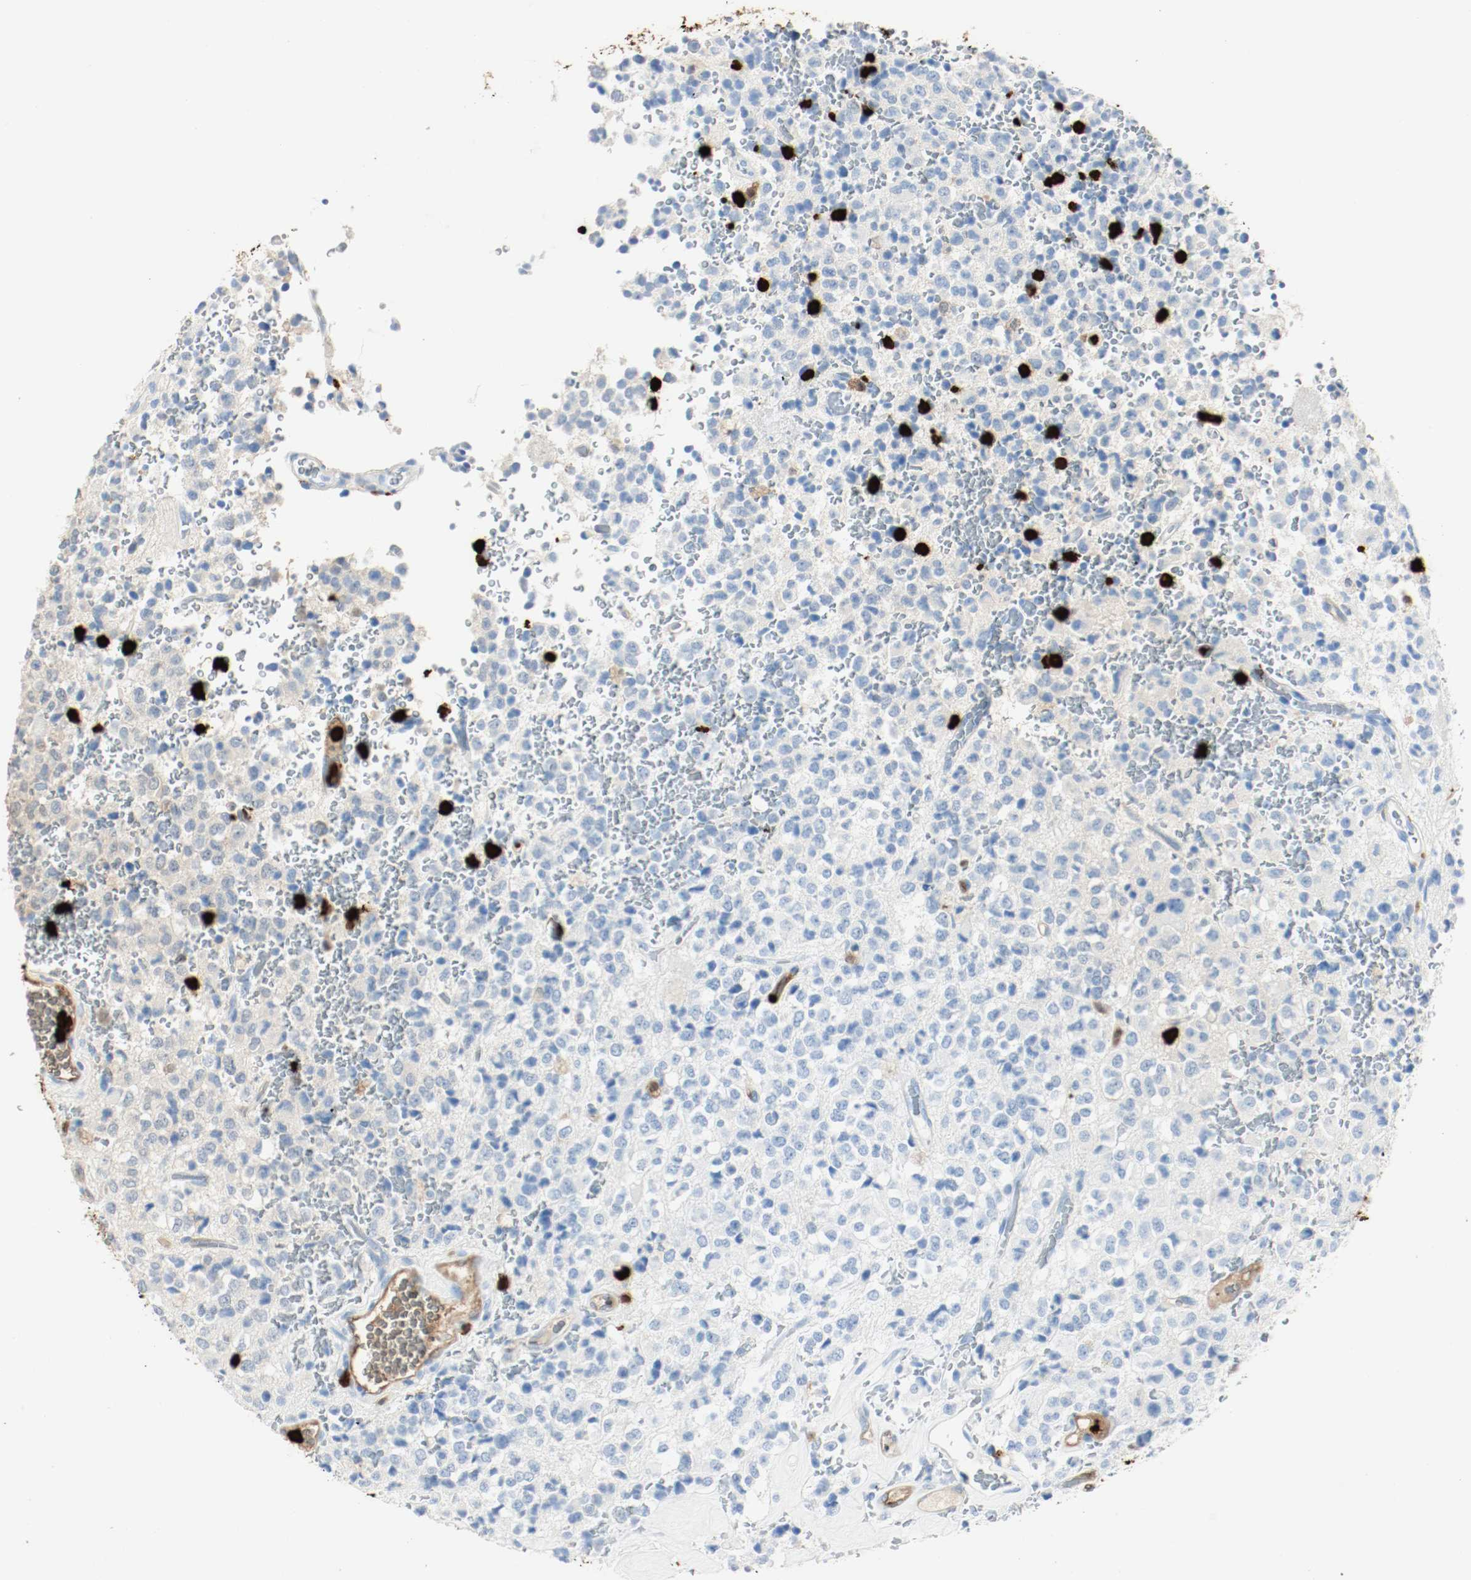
{"staining": {"intensity": "negative", "quantity": "none", "location": "none"}, "tissue": "glioma", "cell_type": "Tumor cells", "image_type": "cancer", "snomed": [{"axis": "morphology", "description": "Glioma, malignant, High grade"}, {"axis": "topography", "description": "pancreas cauda"}], "caption": "IHC photomicrograph of malignant high-grade glioma stained for a protein (brown), which shows no expression in tumor cells.", "gene": "S100A9", "patient": {"sex": "male", "age": 60}}